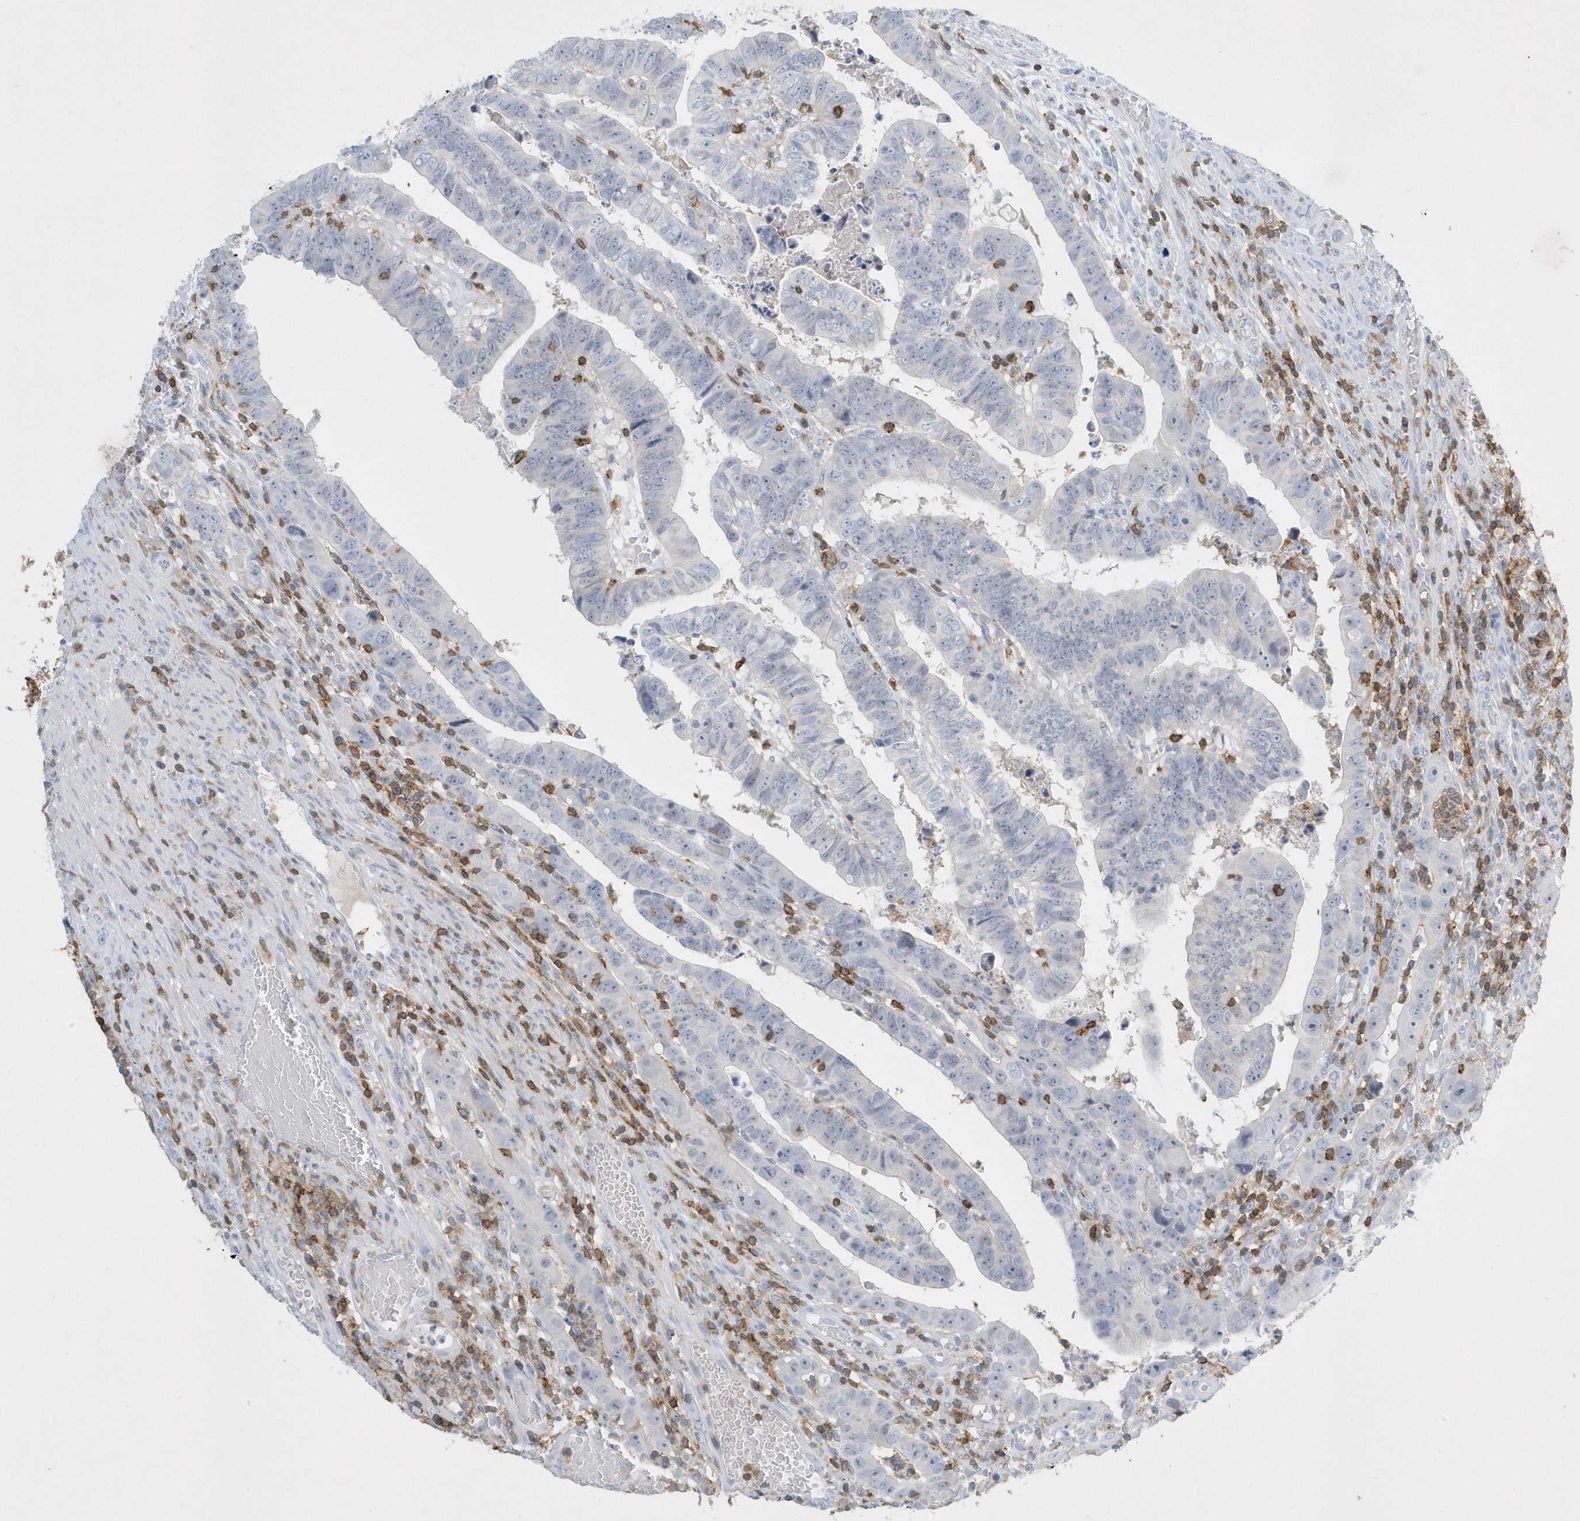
{"staining": {"intensity": "negative", "quantity": "none", "location": "none"}, "tissue": "colorectal cancer", "cell_type": "Tumor cells", "image_type": "cancer", "snomed": [{"axis": "morphology", "description": "Normal tissue, NOS"}, {"axis": "morphology", "description": "Adenocarcinoma, NOS"}, {"axis": "topography", "description": "Rectum"}], "caption": "Human adenocarcinoma (colorectal) stained for a protein using immunohistochemistry reveals no expression in tumor cells.", "gene": "PSD4", "patient": {"sex": "female", "age": 65}}